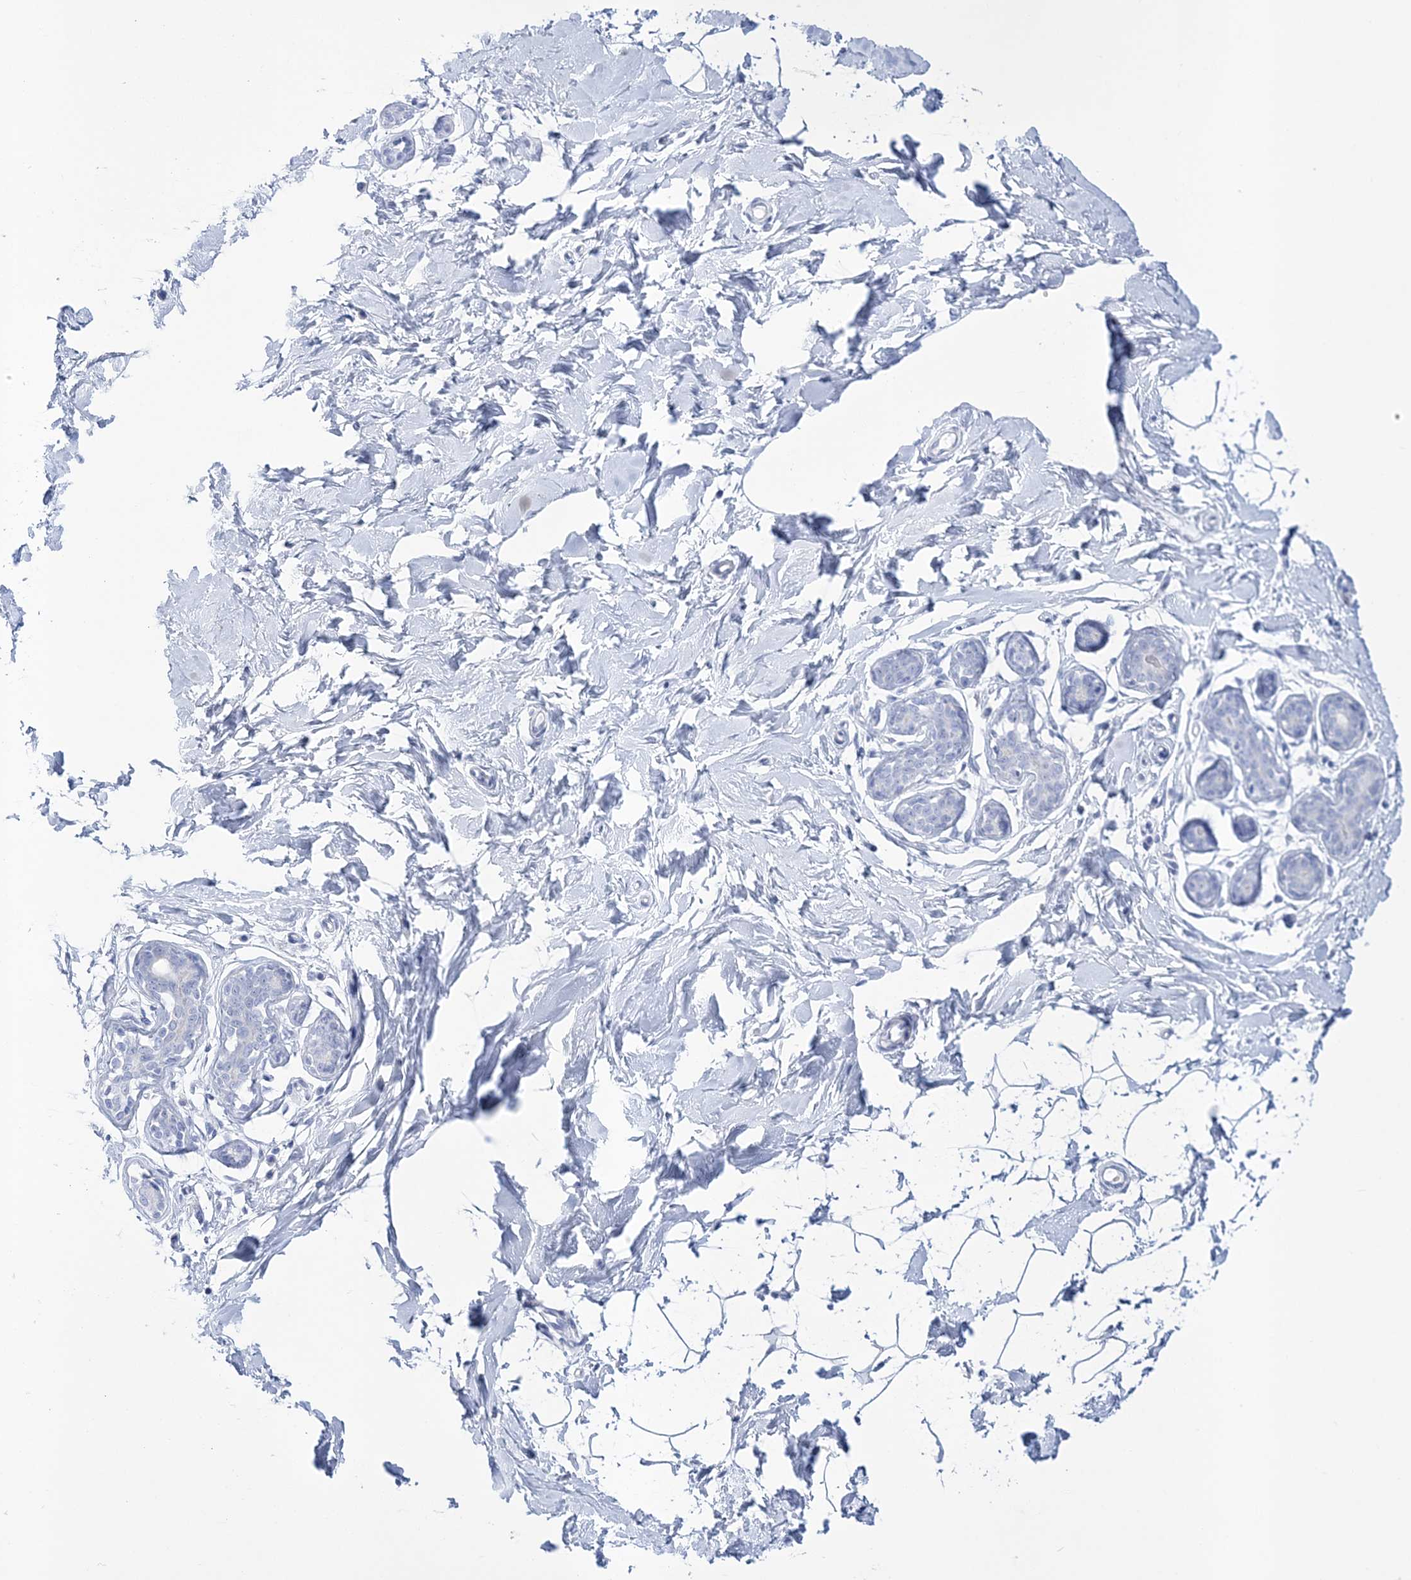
{"staining": {"intensity": "negative", "quantity": "none", "location": "none"}, "tissue": "adipose tissue", "cell_type": "Adipocytes", "image_type": "normal", "snomed": [{"axis": "morphology", "description": "Normal tissue, NOS"}, {"axis": "topography", "description": "Breast"}], "caption": "Adipocytes are negative for protein expression in normal human adipose tissue. (Immunohistochemistry (ihc), brightfield microscopy, high magnification).", "gene": "RBP2", "patient": {"sex": "female", "age": 23}}